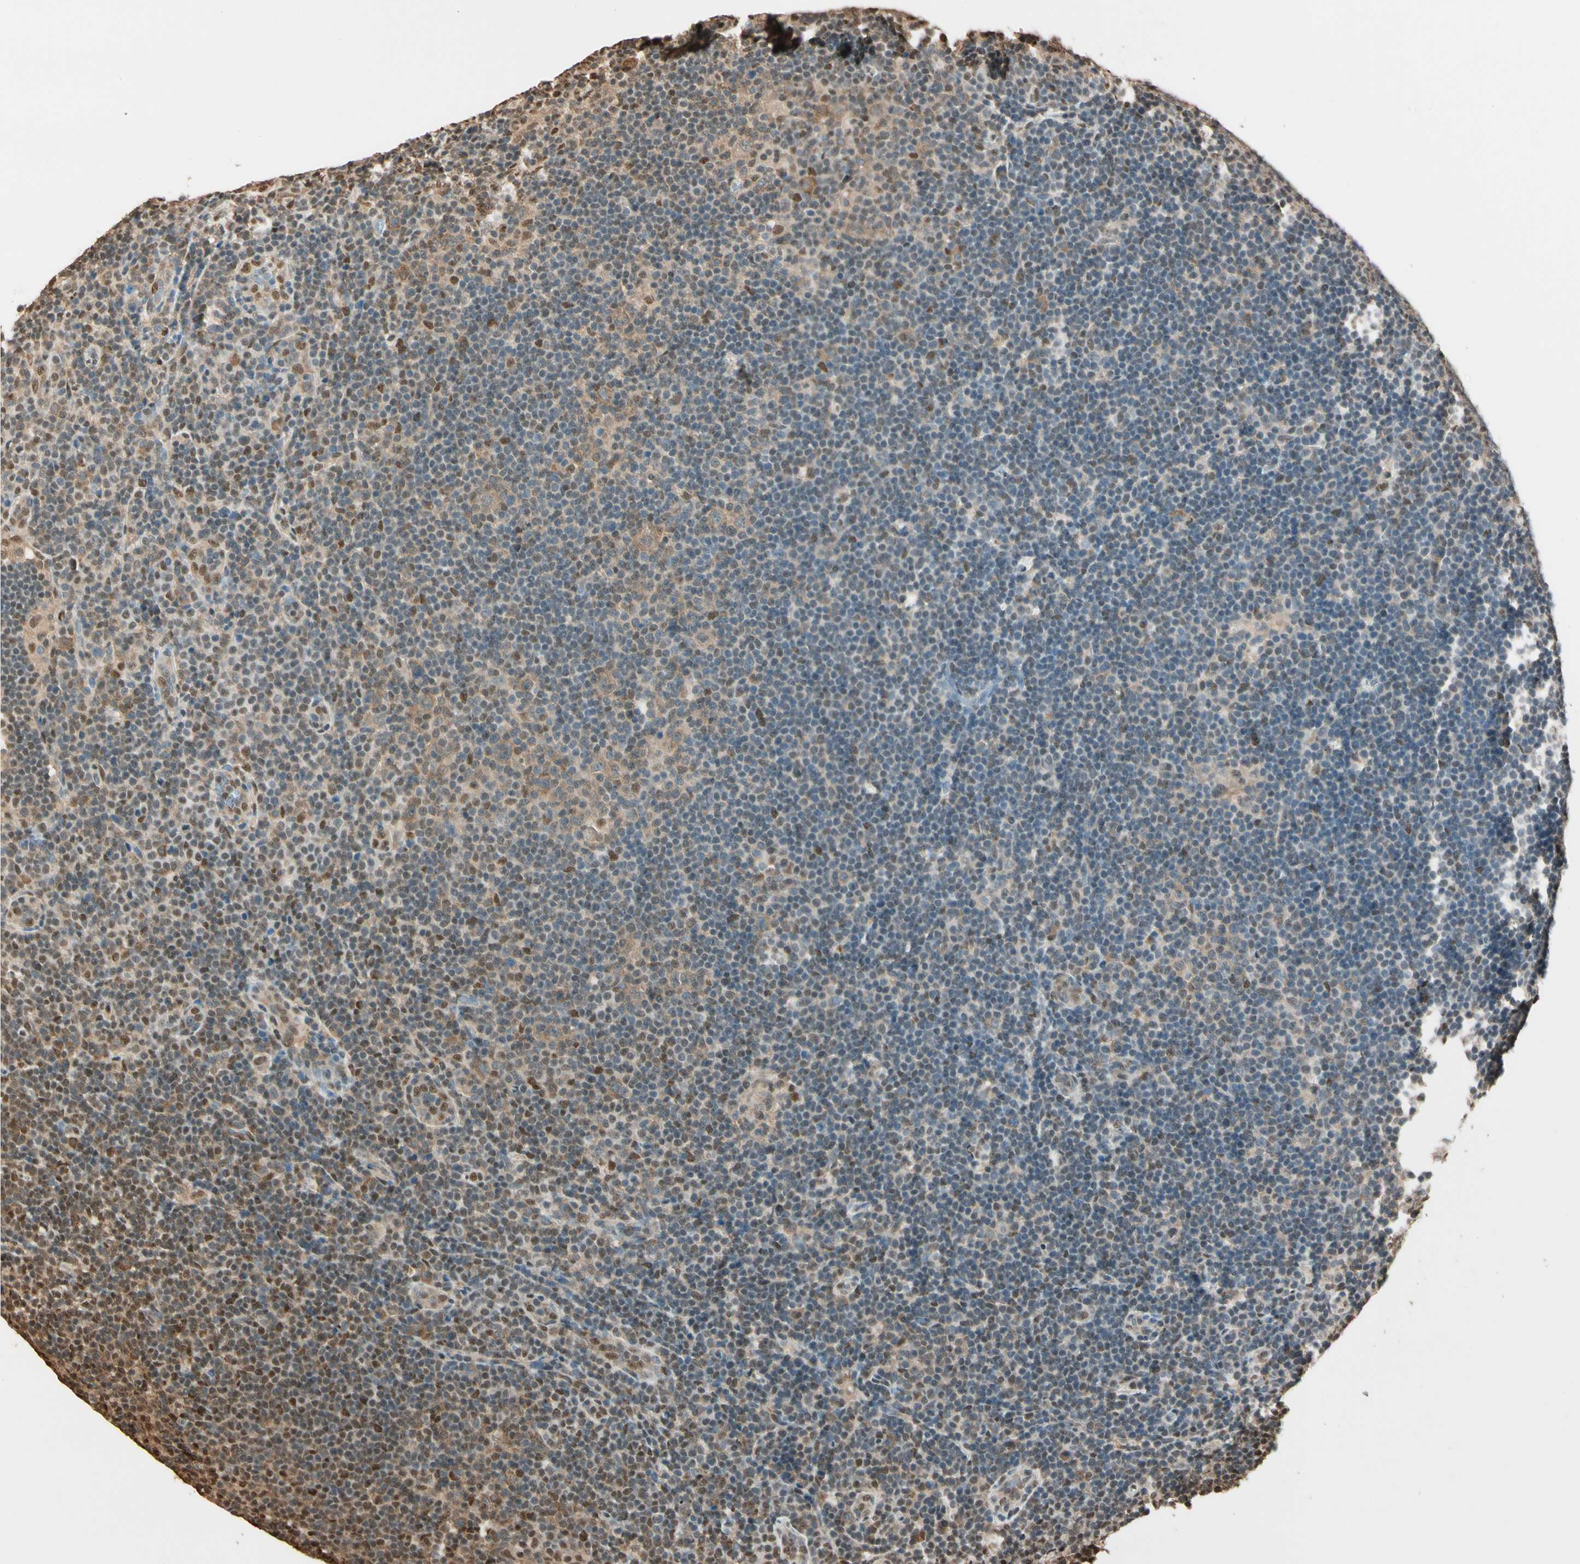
{"staining": {"intensity": "weak", "quantity": ">75%", "location": "cytoplasmic/membranous"}, "tissue": "lymphoma", "cell_type": "Tumor cells", "image_type": "cancer", "snomed": [{"axis": "morphology", "description": "Hodgkin's disease, NOS"}, {"axis": "topography", "description": "Lymph node"}], "caption": "A micrograph of Hodgkin's disease stained for a protein reveals weak cytoplasmic/membranous brown staining in tumor cells.", "gene": "PNCK", "patient": {"sex": "female", "age": 57}}